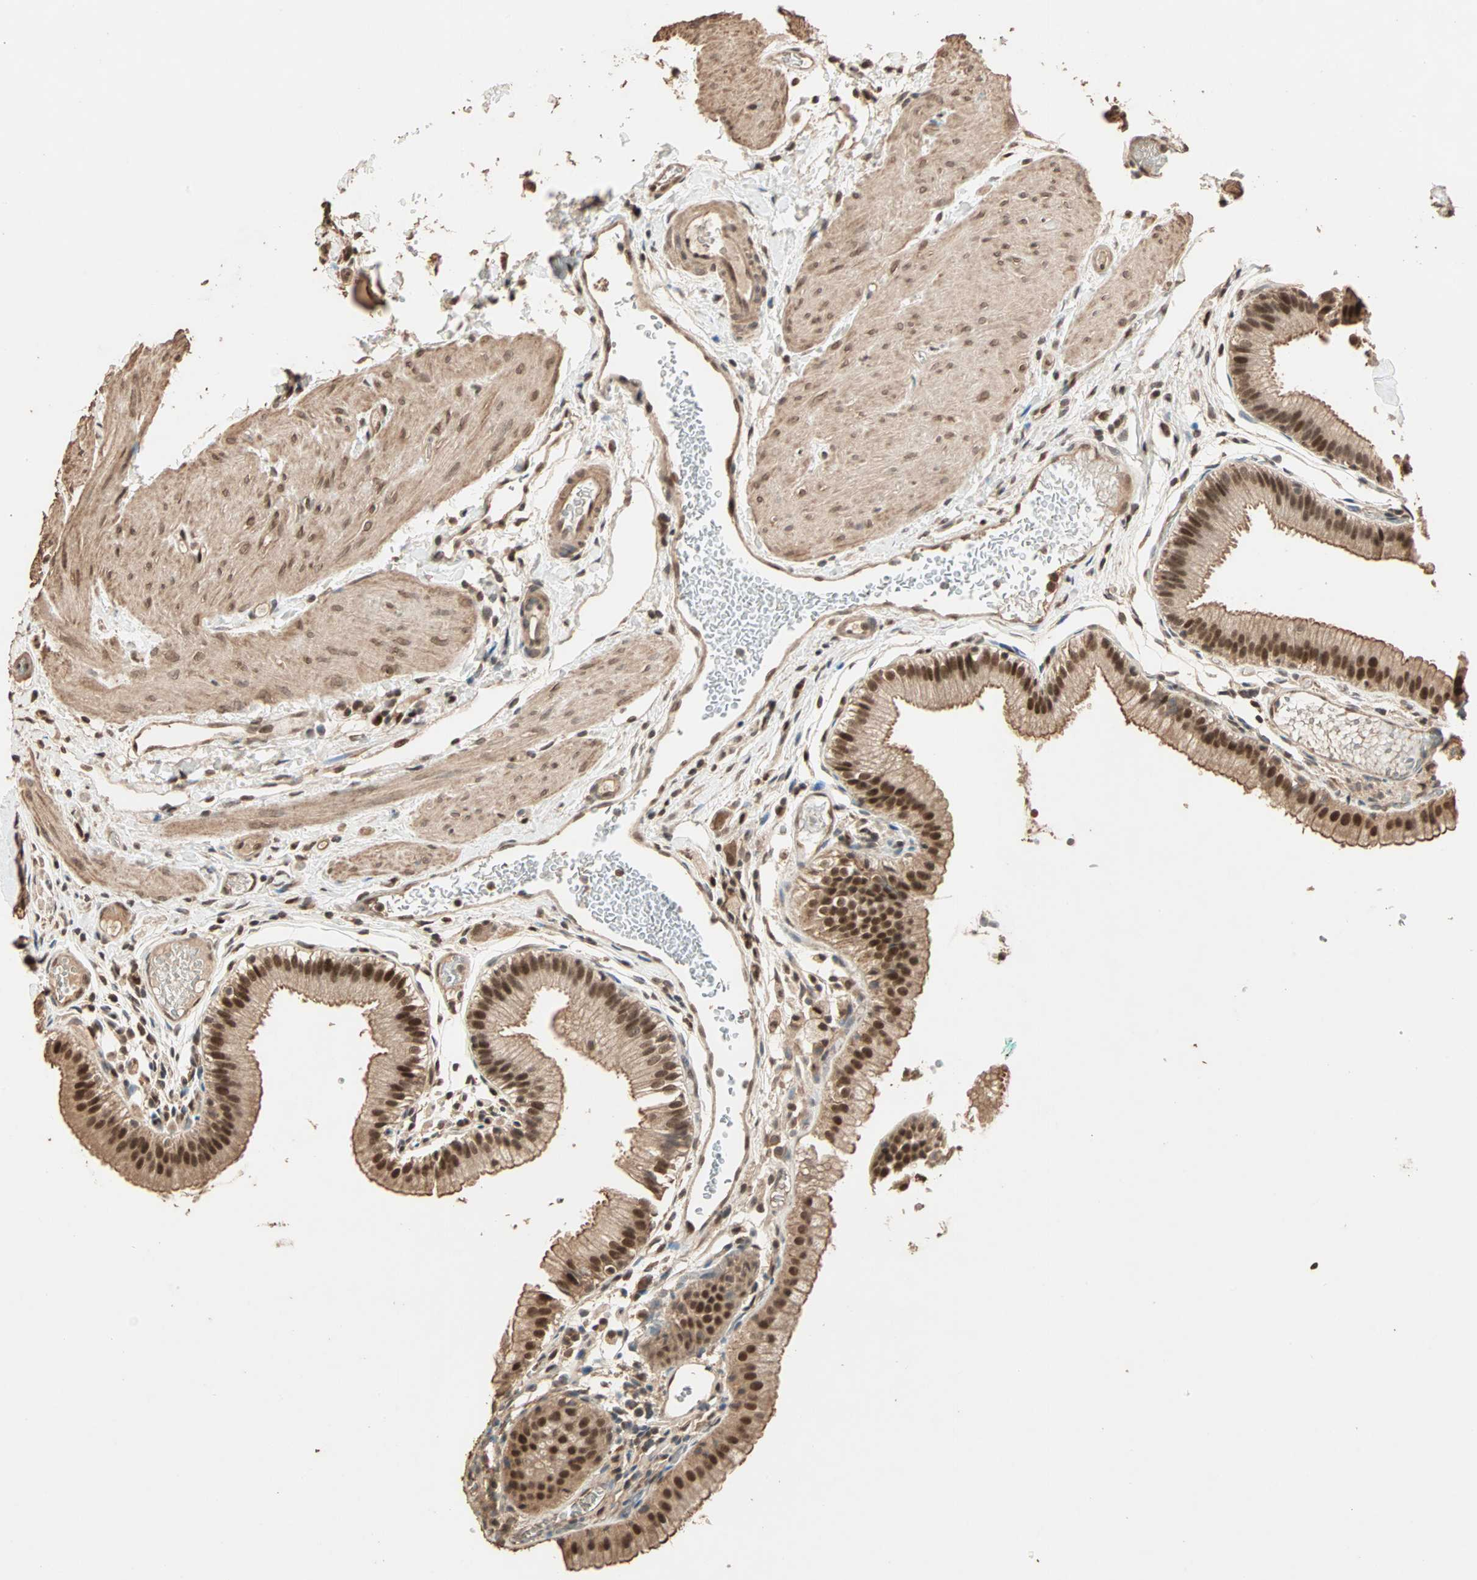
{"staining": {"intensity": "strong", "quantity": ">75%", "location": "cytoplasmic/membranous,nuclear"}, "tissue": "gallbladder", "cell_type": "Glandular cells", "image_type": "normal", "snomed": [{"axis": "morphology", "description": "Normal tissue, NOS"}, {"axis": "topography", "description": "Gallbladder"}], "caption": "Human gallbladder stained for a protein (brown) shows strong cytoplasmic/membranous,nuclear positive staining in approximately >75% of glandular cells.", "gene": "ZBTB33", "patient": {"sex": "female", "age": 26}}